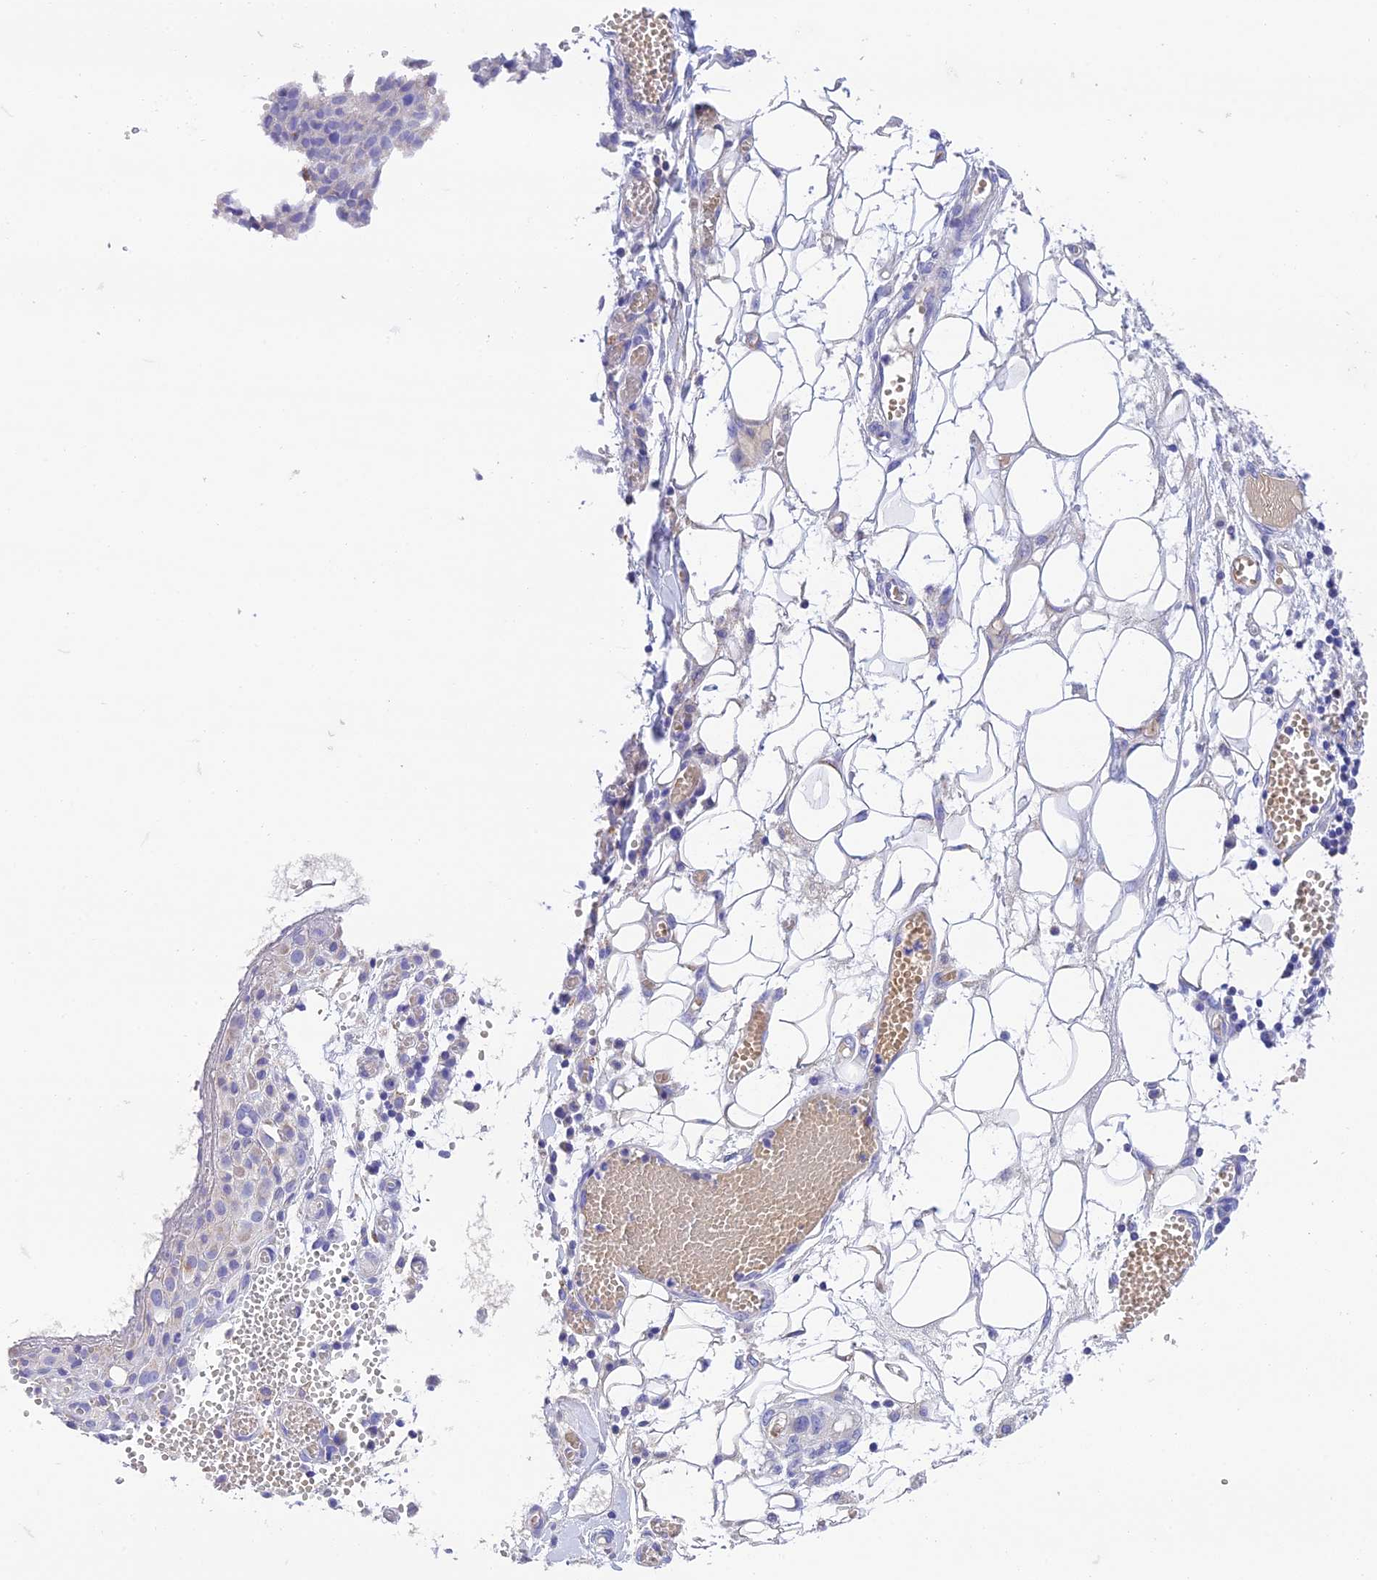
{"staining": {"intensity": "negative", "quantity": "none", "location": "none"}, "tissue": "ovarian cancer", "cell_type": "Tumor cells", "image_type": "cancer", "snomed": [{"axis": "morphology", "description": "Cystadenocarcinoma, serous, NOS"}, {"axis": "topography", "description": "Soft tissue"}, {"axis": "topography", "description": "Ovary"}], "caption": "Human ovarian cancer stained for a protein using immunohistochemistry (IHC) reveals no expression in tumor cells.", "gene": "MS4A5", "patient": {"sex": "female", "age": 57}}